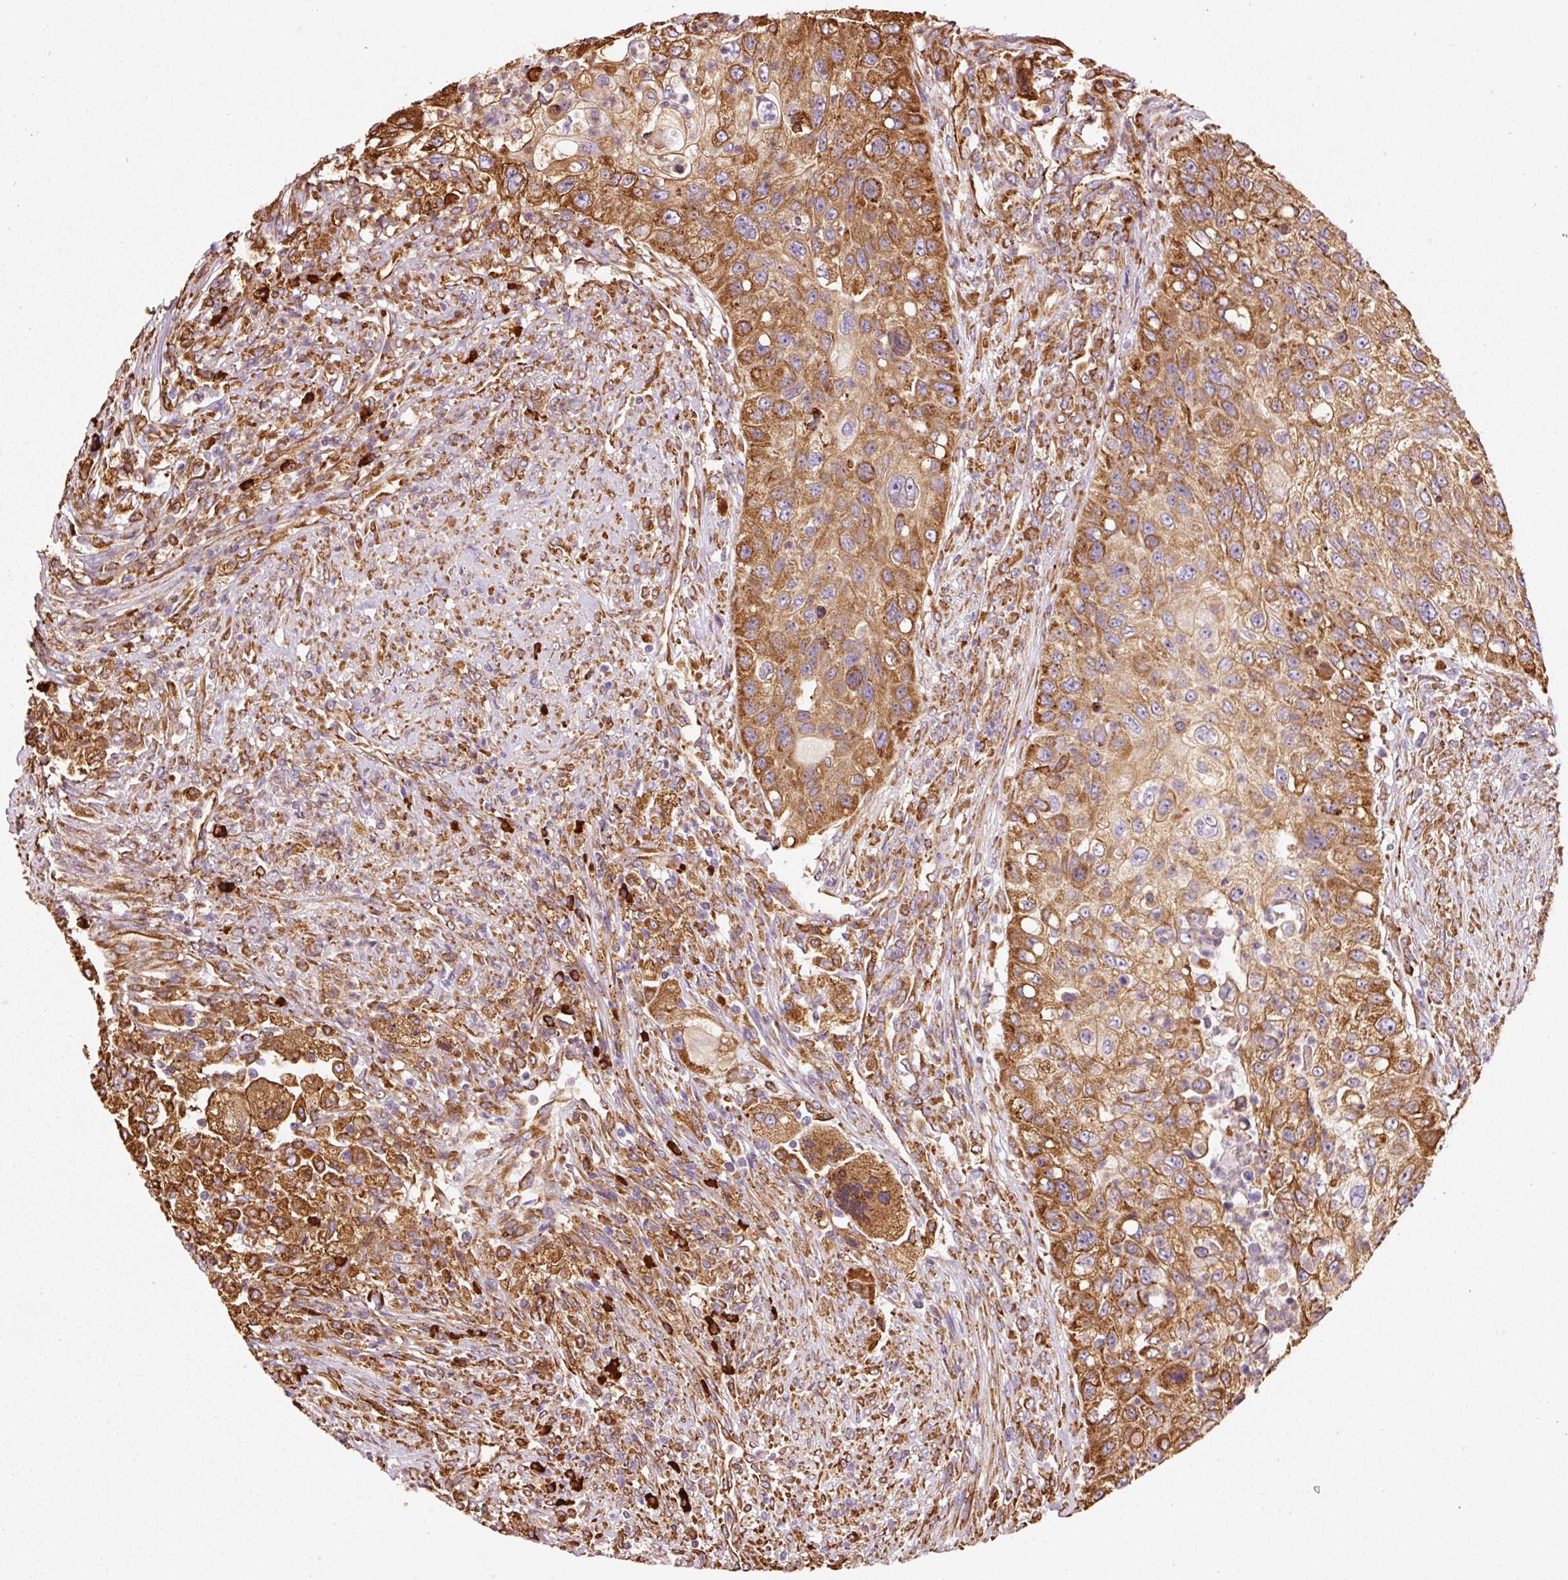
{"staining": {"intensity": "moderate", "quantity": ">75%", "location": "cytoplasmic/membranous"}, "tissue": "urothelial cancer", "cell_type": "Tumor cells", "image_type": "cancer", "snomed": [{"axis": "morphology", "description": "Urothelial carcinoma, High grade"}, {"axis": "topography", "description": "Urinary bladder"}], "caption": "Protein expression analysis of human urothelial cancer reveals moderate cytoplasmic/membranous staining in approximately >75% of tumor cells. (DAB IHC with brightfield microscopy, high magnification).", "gene": "KLC1", "patient": {"sex": "female", "age": 60}}